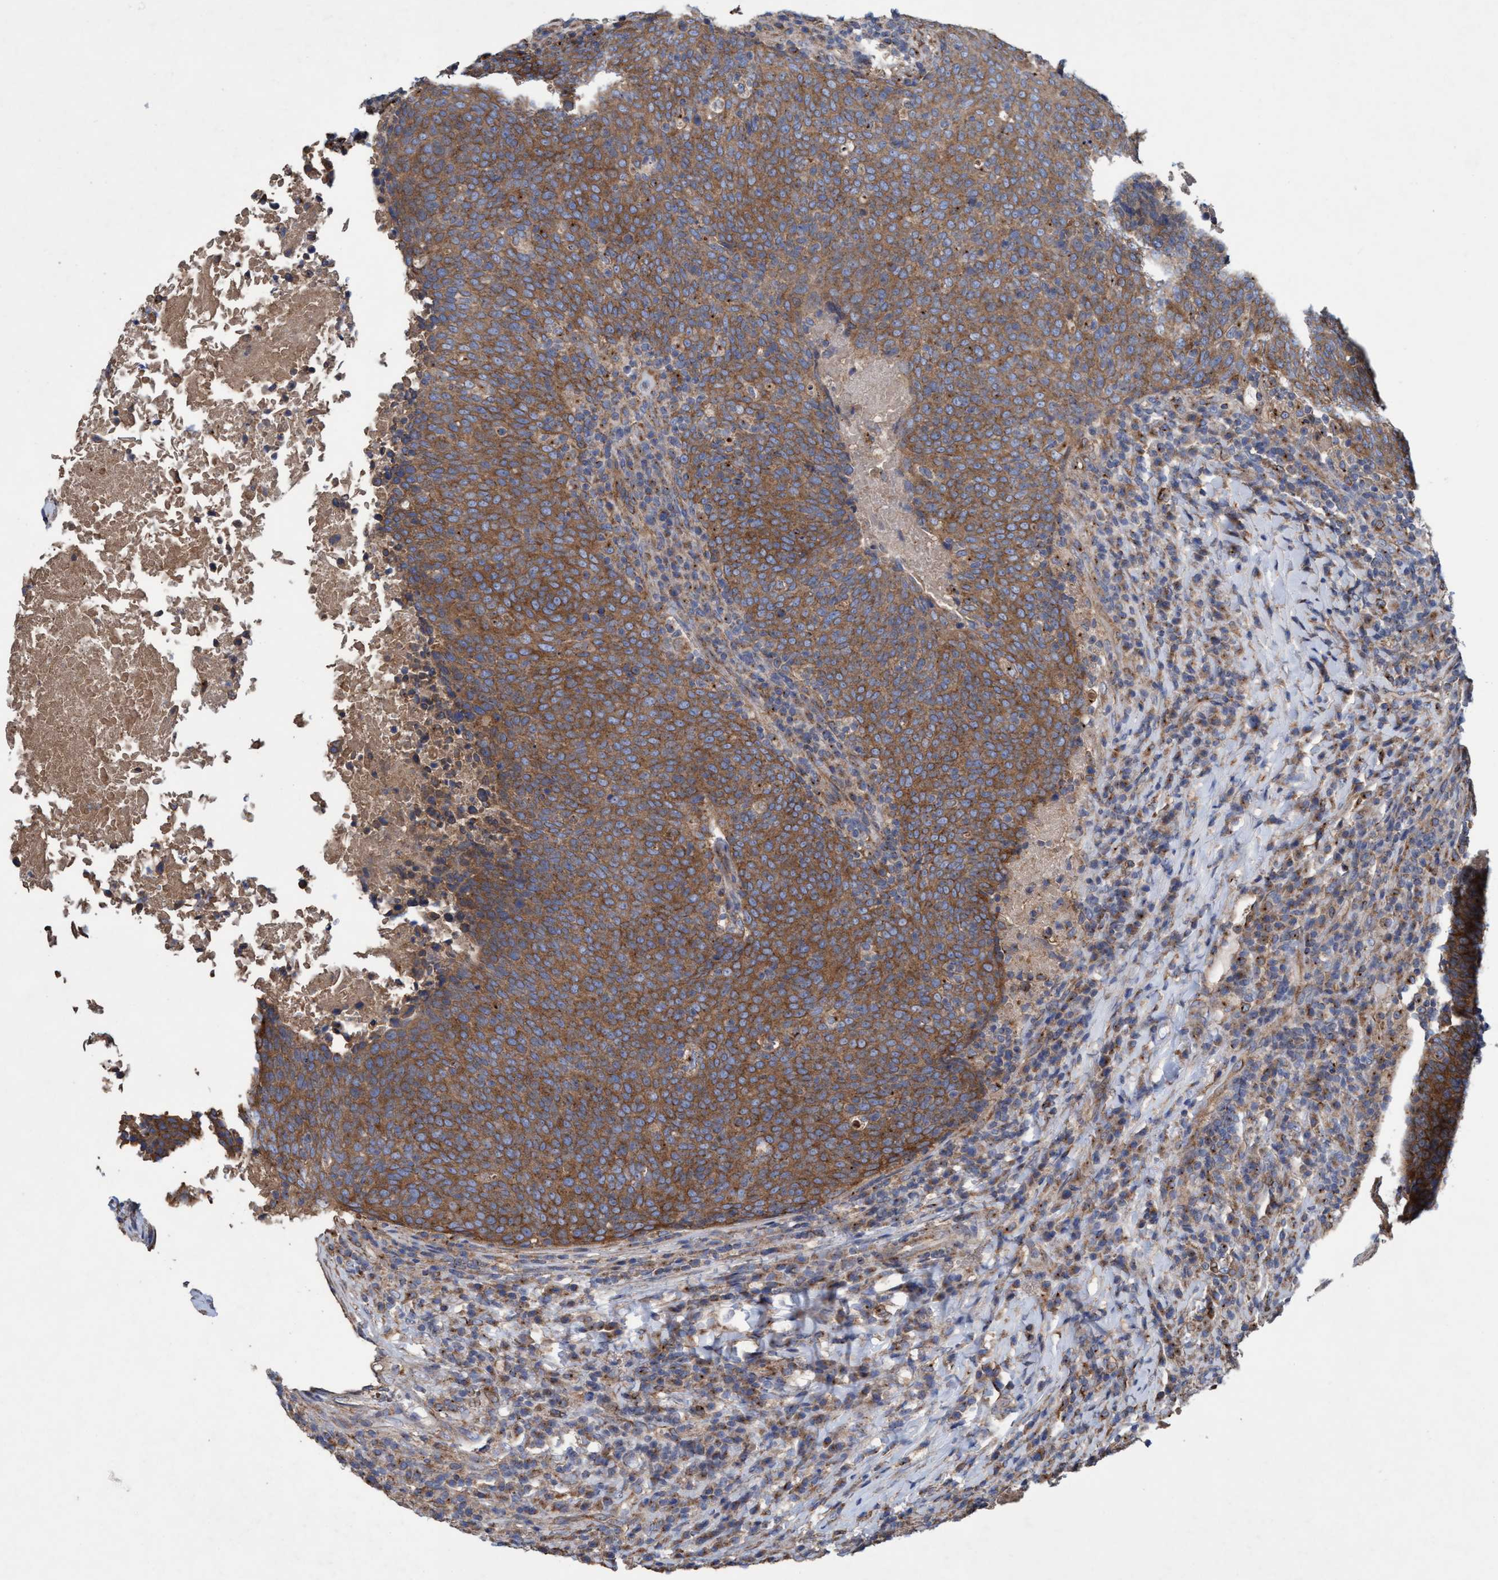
{"staining": {"intensity": "moderate", "quantity": ">75%", "location": "cytoplasmic/membranous"}, "tissue": "head and neck cancer", "cell_type": "Tumor cells", "image_type": "cancer", "snomed": [{"axis": "morphology", "description": "Squamous cell carcinoma, NOS"}, {"axis": "morphology", "description": "Squamous cell carcinoma, metastatic, NOS"}, {"axis": "topography", "description": "Lymph node"}, {"axis": "topography", "description": "Head-Neck"}], "caption": "Immunohistochemistry (IHC) image of neoplastic tissue: metastatic squamous cell carcinoma (head and neck) stained using immunohistochemistry (IHC) displays medium levels of moderate protein expression localized specifically in the cytoplasmic/membranous of tumor cells, appearing as a cytoplasmic/membranous brown color.", "gene": "BICD2", "patient": {"sex": "male", "age": 62}}